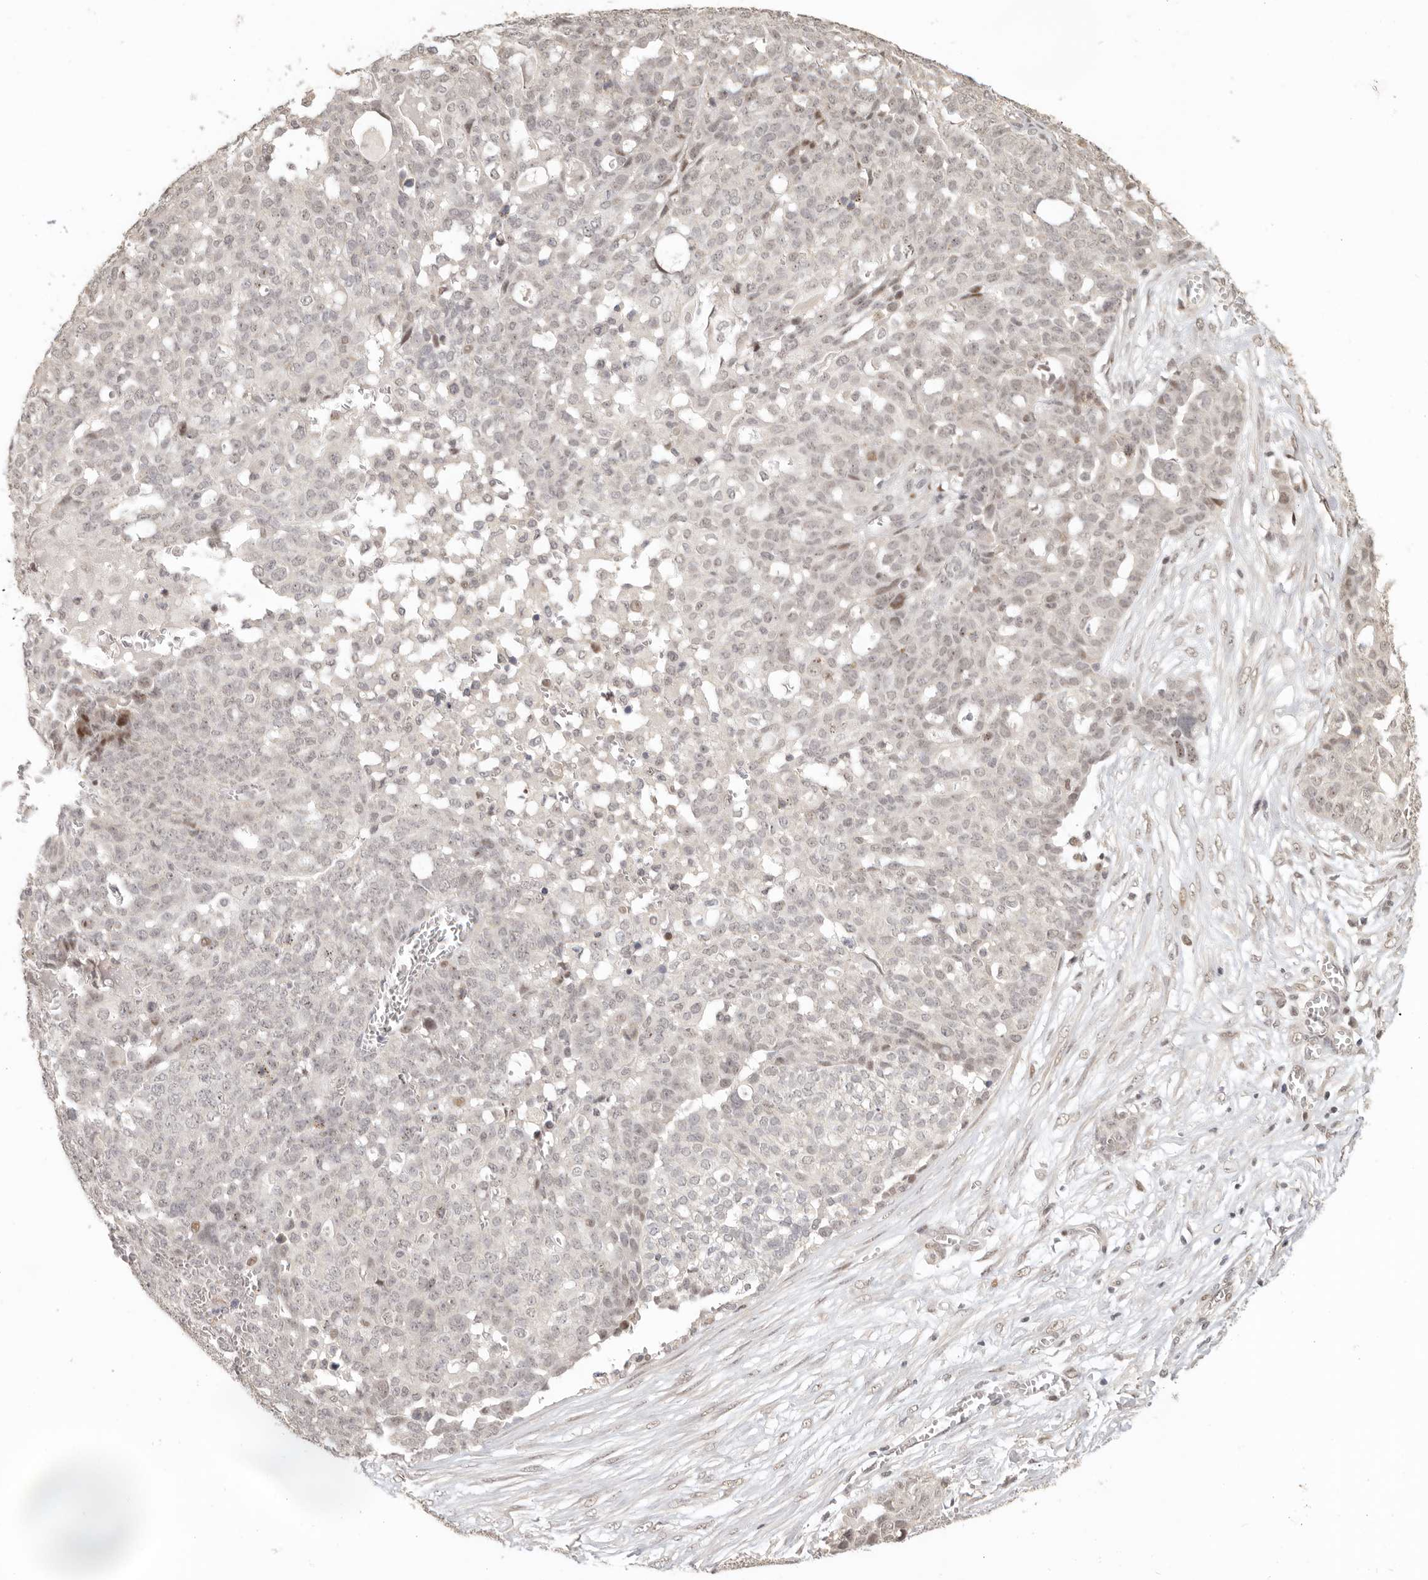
{"staining": {"intensity": "weak", "quantity": "<25%", "location": "nuclear"}, "tissue": "ovarian cancer", "cell_type": "Tumor cells", "image_type": "cancer", "snomed": [{"axis": "morphology", "description": "Cystadenocarcinoma, serous, NOS"}, {"axis": "topography", "description": "Soft tissue"}, {"axis": "topography", "description": "Ovary"}], "caption": "Tumor cells are negative for protein expression in human serous cystadenocarcinoma (ovarian). (Brightfield microscopy of DAB IHC at high magnification).", "gene": "GPBP1L1", "patient": {"sex": "female", "age": 57}}